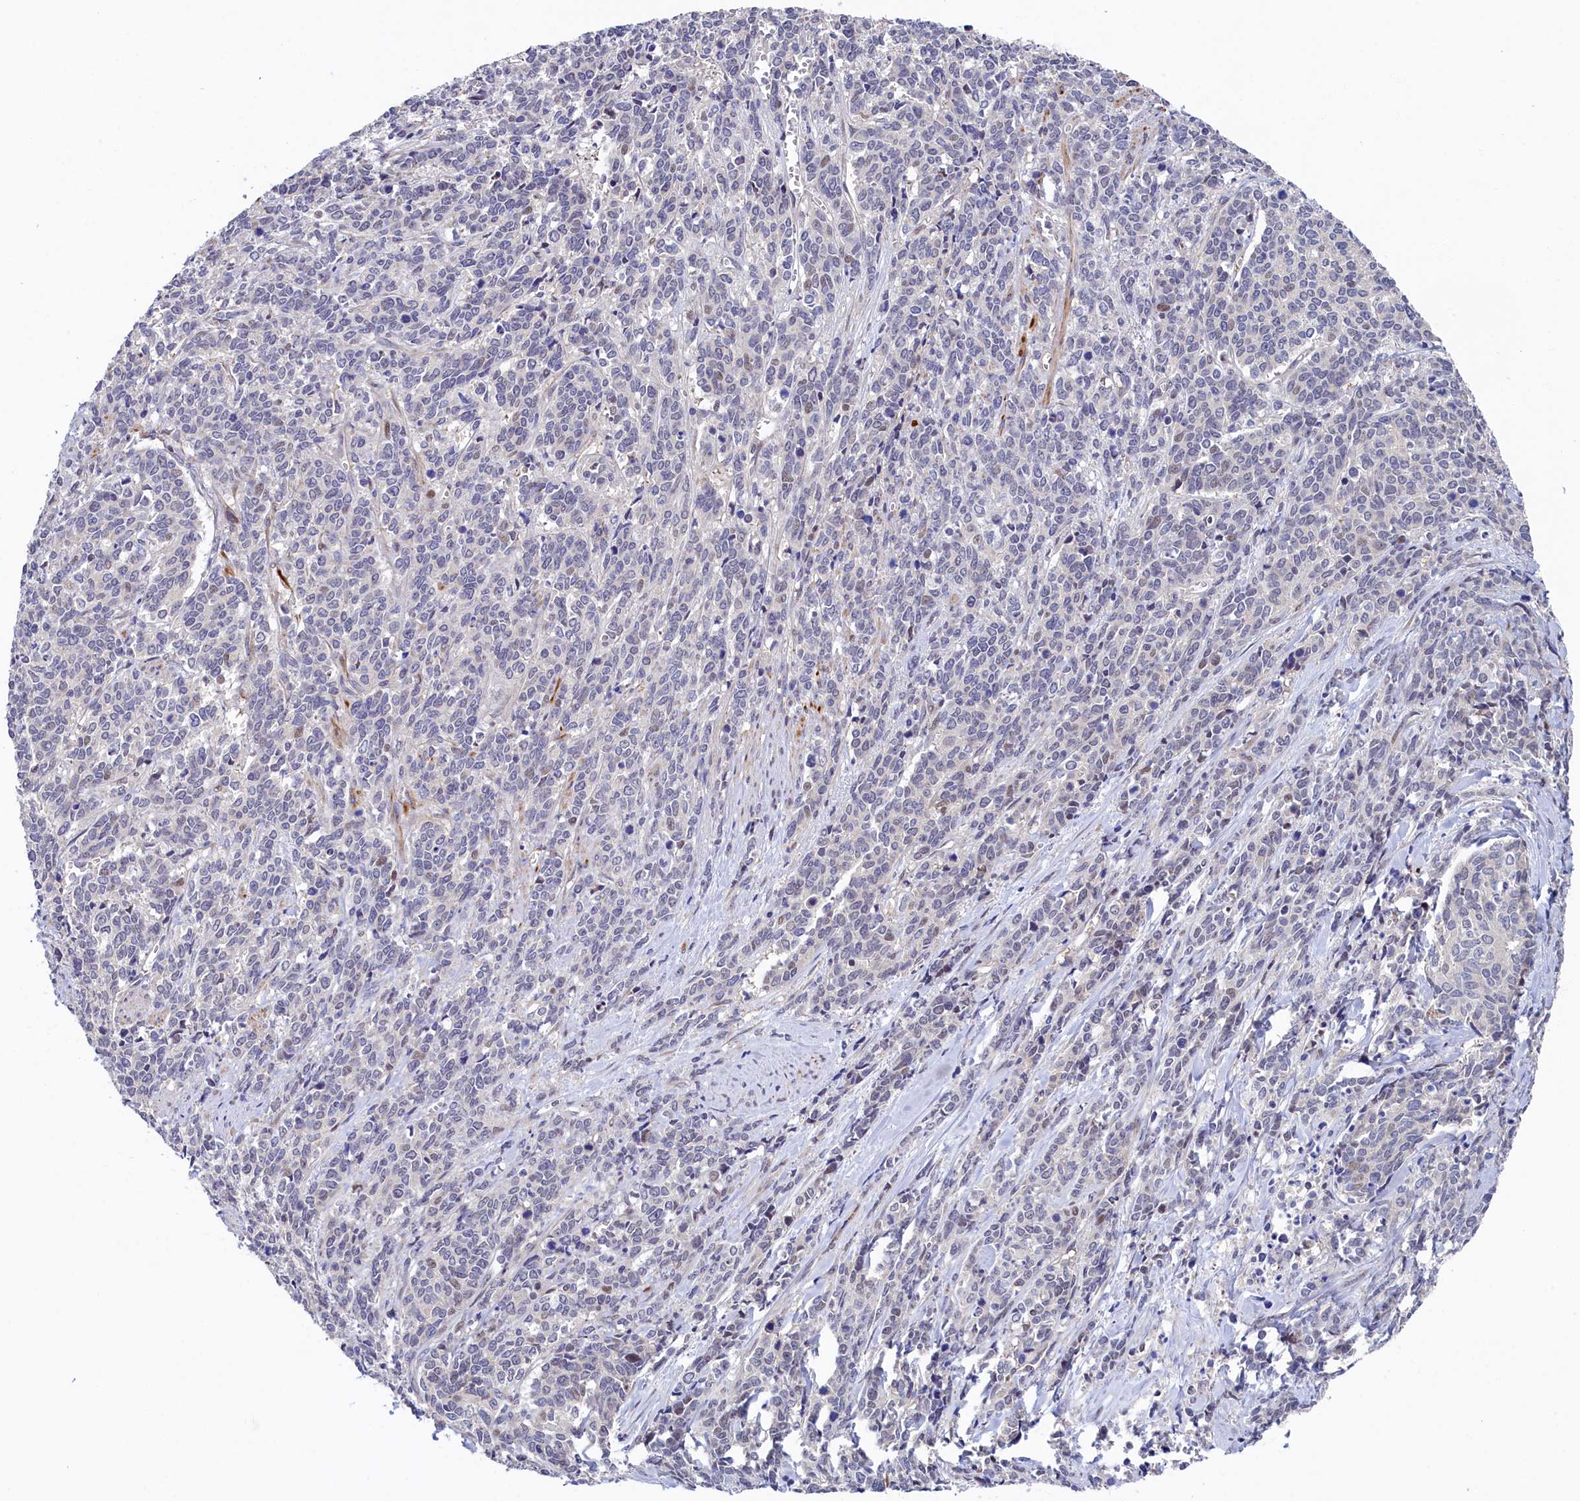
{"staining": {"intensity": "negative", "quantity": "none", "location": "none"}, "tissue": "cervical cancer", "cell_type": "Tumor cells", "image_type": "cancer", "snomed": [{"axis": "morphology", "description": "Squamous cell carcinoma, NOS"}, {"axis": "topography", "description": "Cervix"}], "caption": "Human cervical cancer stained for a protein using immunohistochemistry exhibits no positivity in tumor cells.", "gene": "PIK3C3", "patient": {"sex": "female", "age": 60}}